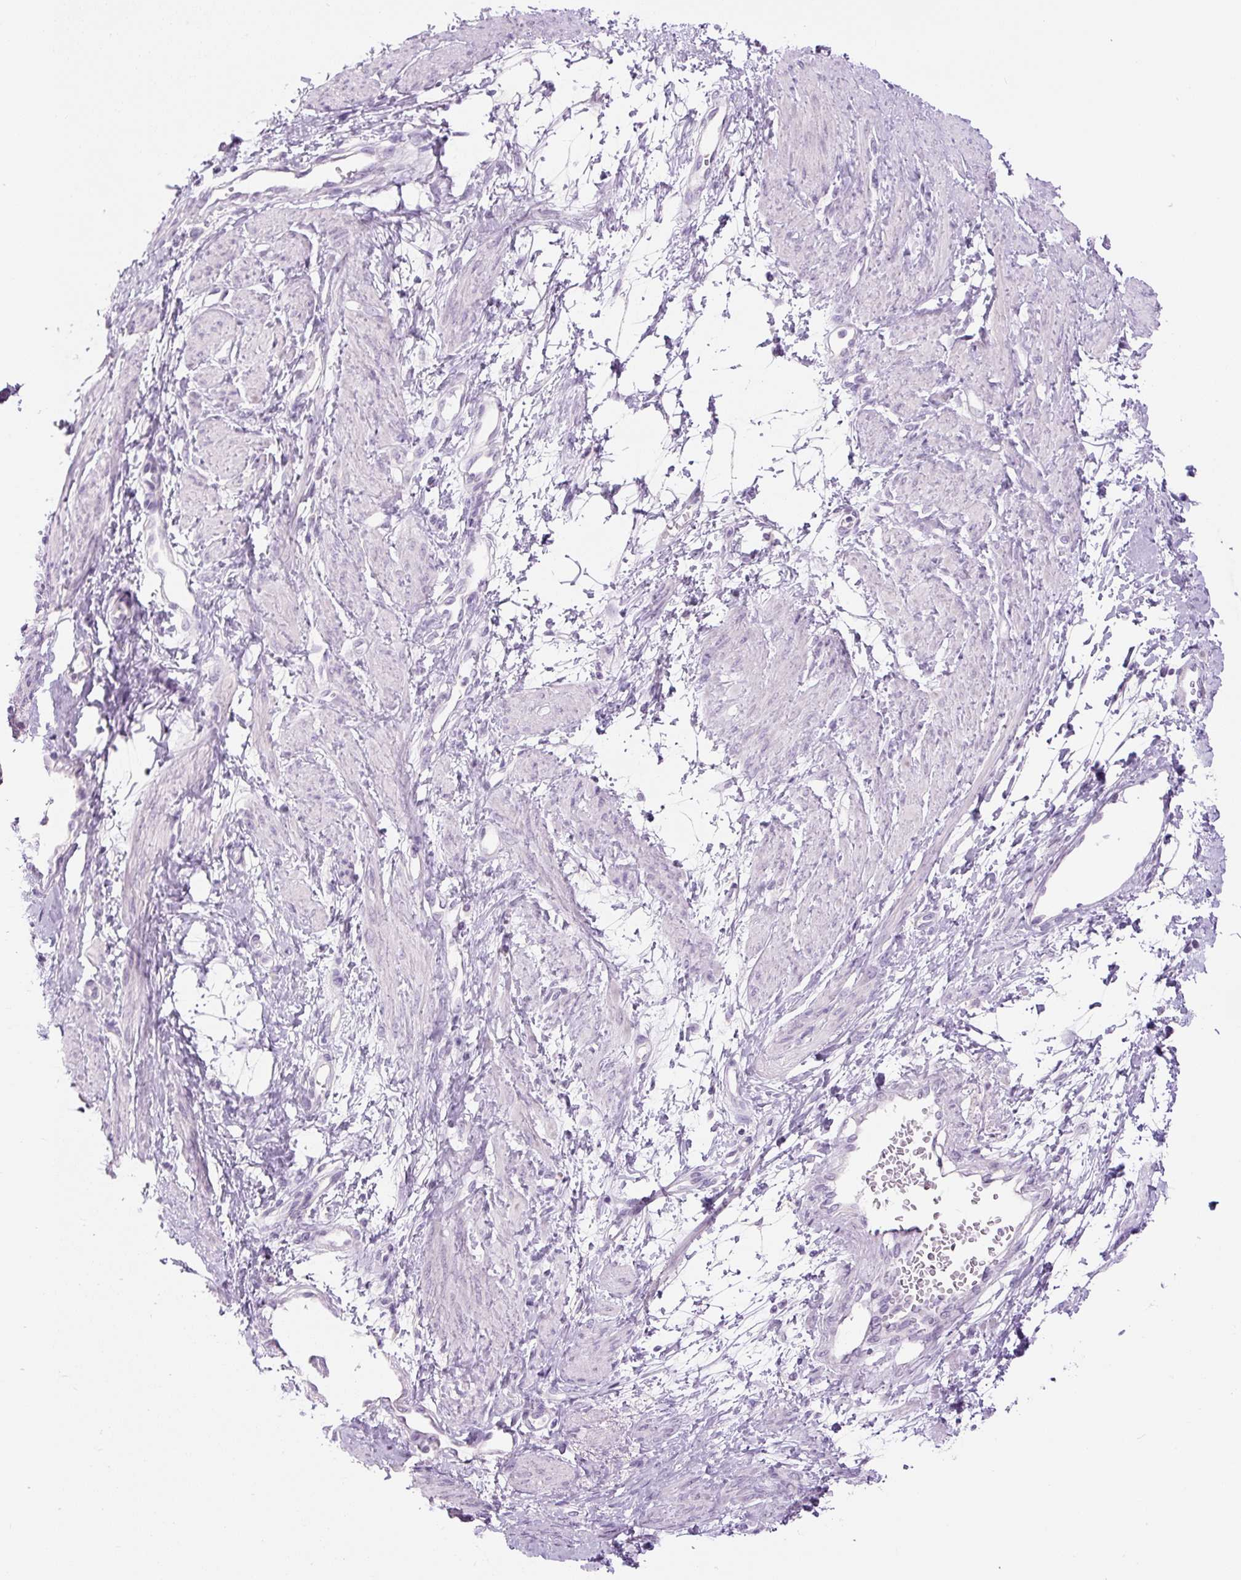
{"staining": {"intensity": "negative", "quantity": "none", "location": "none"}, "tissue": "smooth muscle", "cell_type": "Smooth muscle cells", "image_type": "normal", "snomed": [{"axis": "morphology", "description": "Normal tissue, NOS"}, {"axis": "topography", "description": "Smooth muscle"}, {"axis": "topography", "description": "Uterus"}], "caption": "Immunohistochemical staining of normal human smooth muscle exhibits no significant expression in smooth muscle cells.", "gene": "SIX1", "patient": {"sex": "female", "age": 39}}